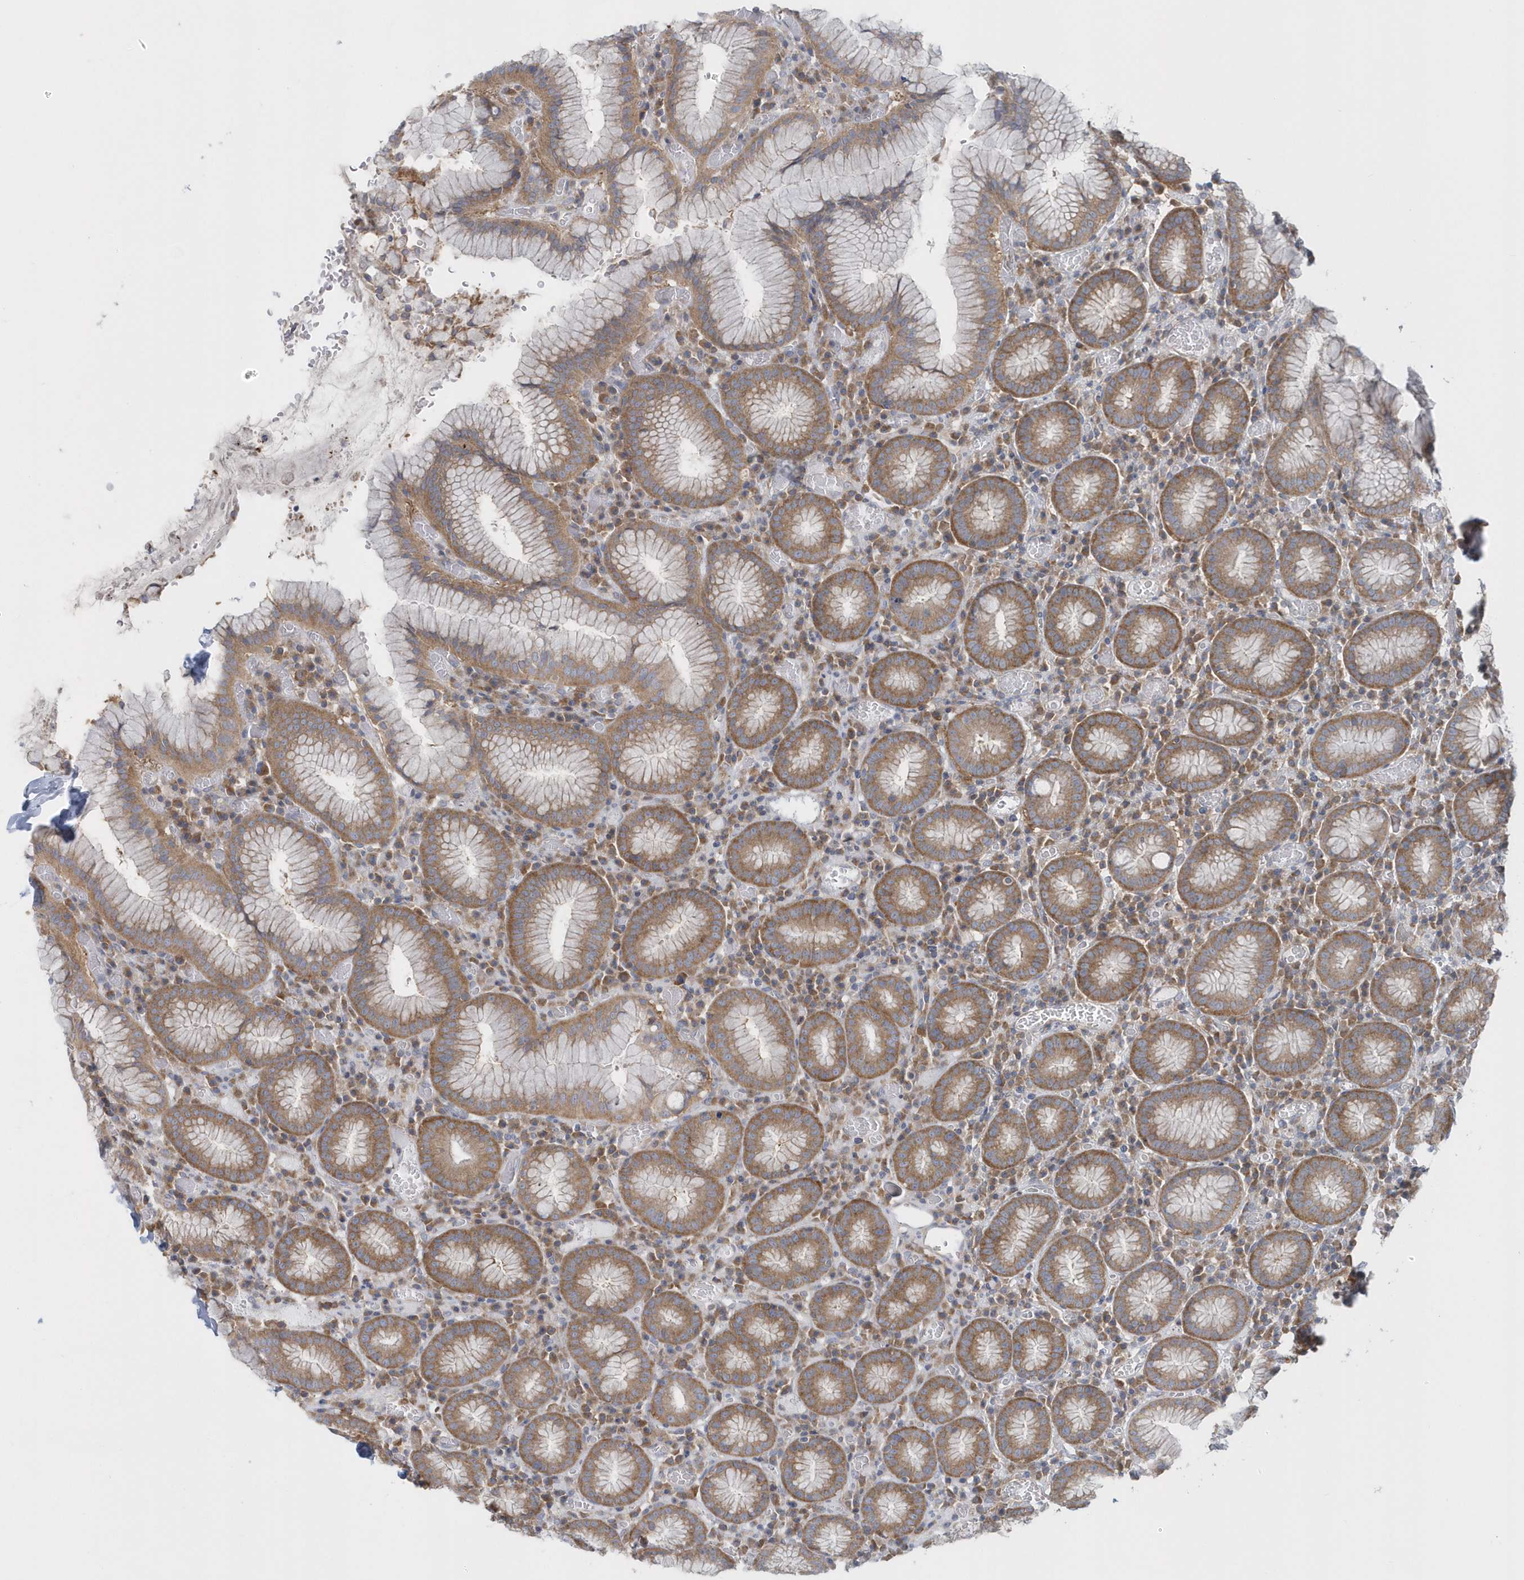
{"staining": {"intensity": "moderate", "quantity": ">75%", "location": "cytoplasmic/membranous"}, "tissue": "stomach", "cell_type": "Glandular cells", "image_type": "normal", "snomed": [{"axis": "morphology", "description": "Normal tissue, NOS"}, {"axis": "topography", "description": "Stomach"}], "caption": "High-magnification brightfield microscopy of benign stomach stained with DAB (brown) and counterstained with hematoxylin (blue). glandular cells exhibit moderate cytoplasmic/membranous expression is seen in about>75% of cells.", "gene": "EIF3C", "patient": {"sex": "male", "age": 55}}